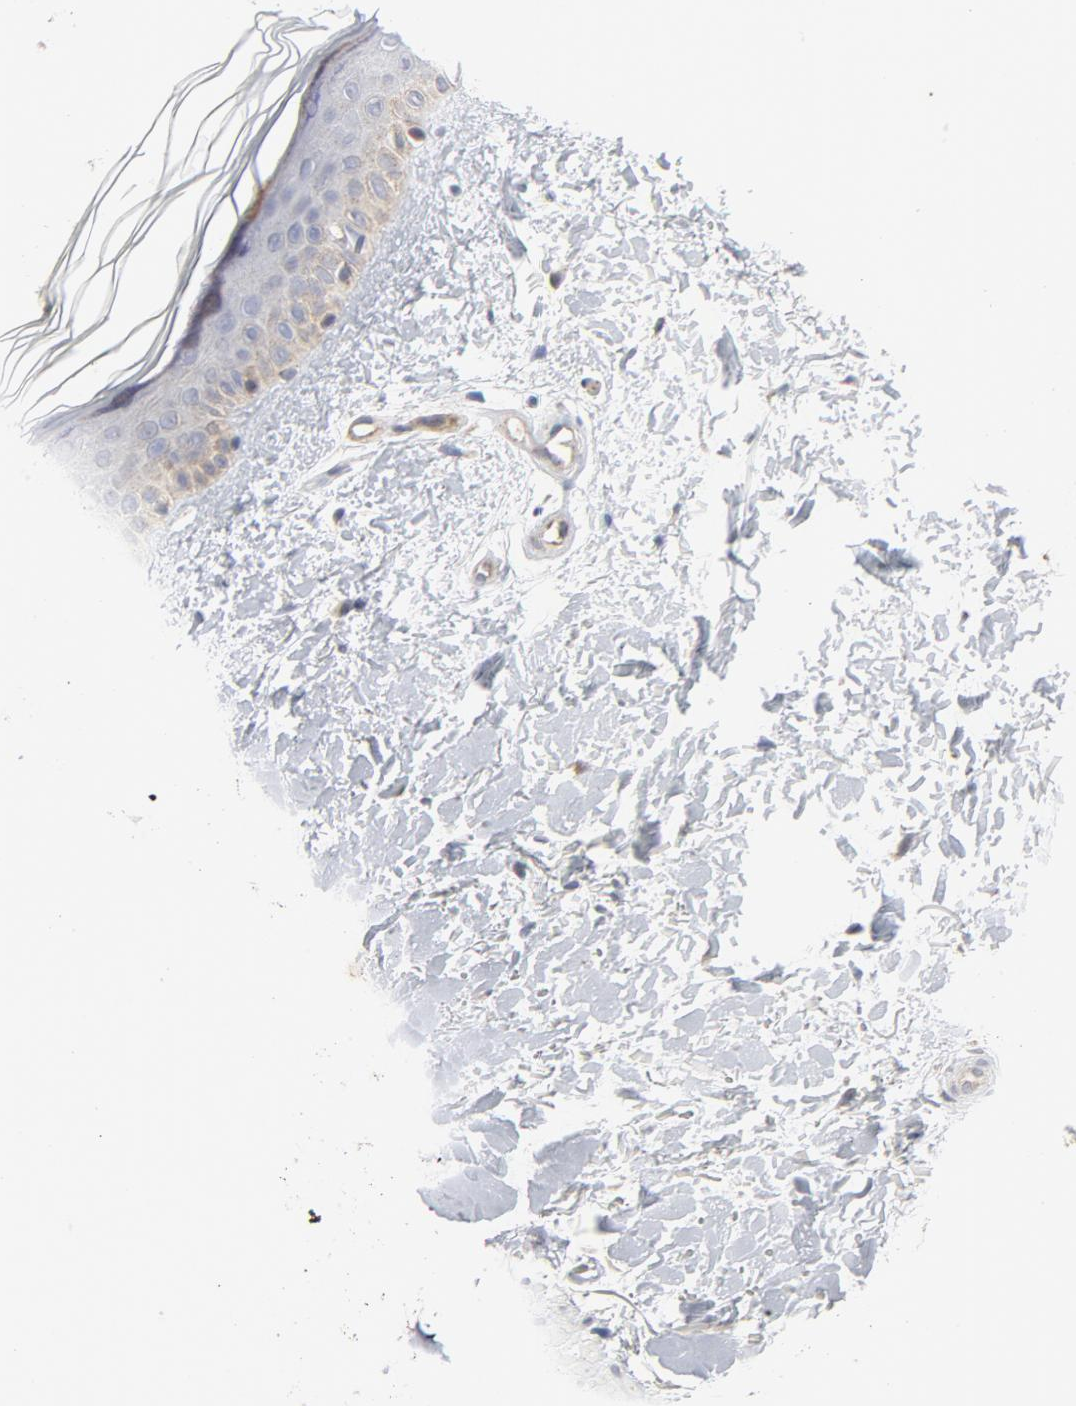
{"staining": {"intensity": "weak", "quantity": ">75%", "location": "cytoplasmic/membranous"}, "tissue": "skin", "cell_type": "Fibroblasts", "image_type": "normal", "snomed": [{"axis": "morphology", "description": "Normal tissue, NOS"}, {"axis": "topography", "description": "Skin"}], "caption": "IHC photomicrograph of normal skin: skin stained using immunohistochemistry shows low levels of weak protein expression localized specifically in the cytoplasmic/membranous of fibroblasts, appearing as a cytoplasmic/membranous brown color.", "gene": "RAPGEF4", "patient": {"sex": "female", "age": 19}}